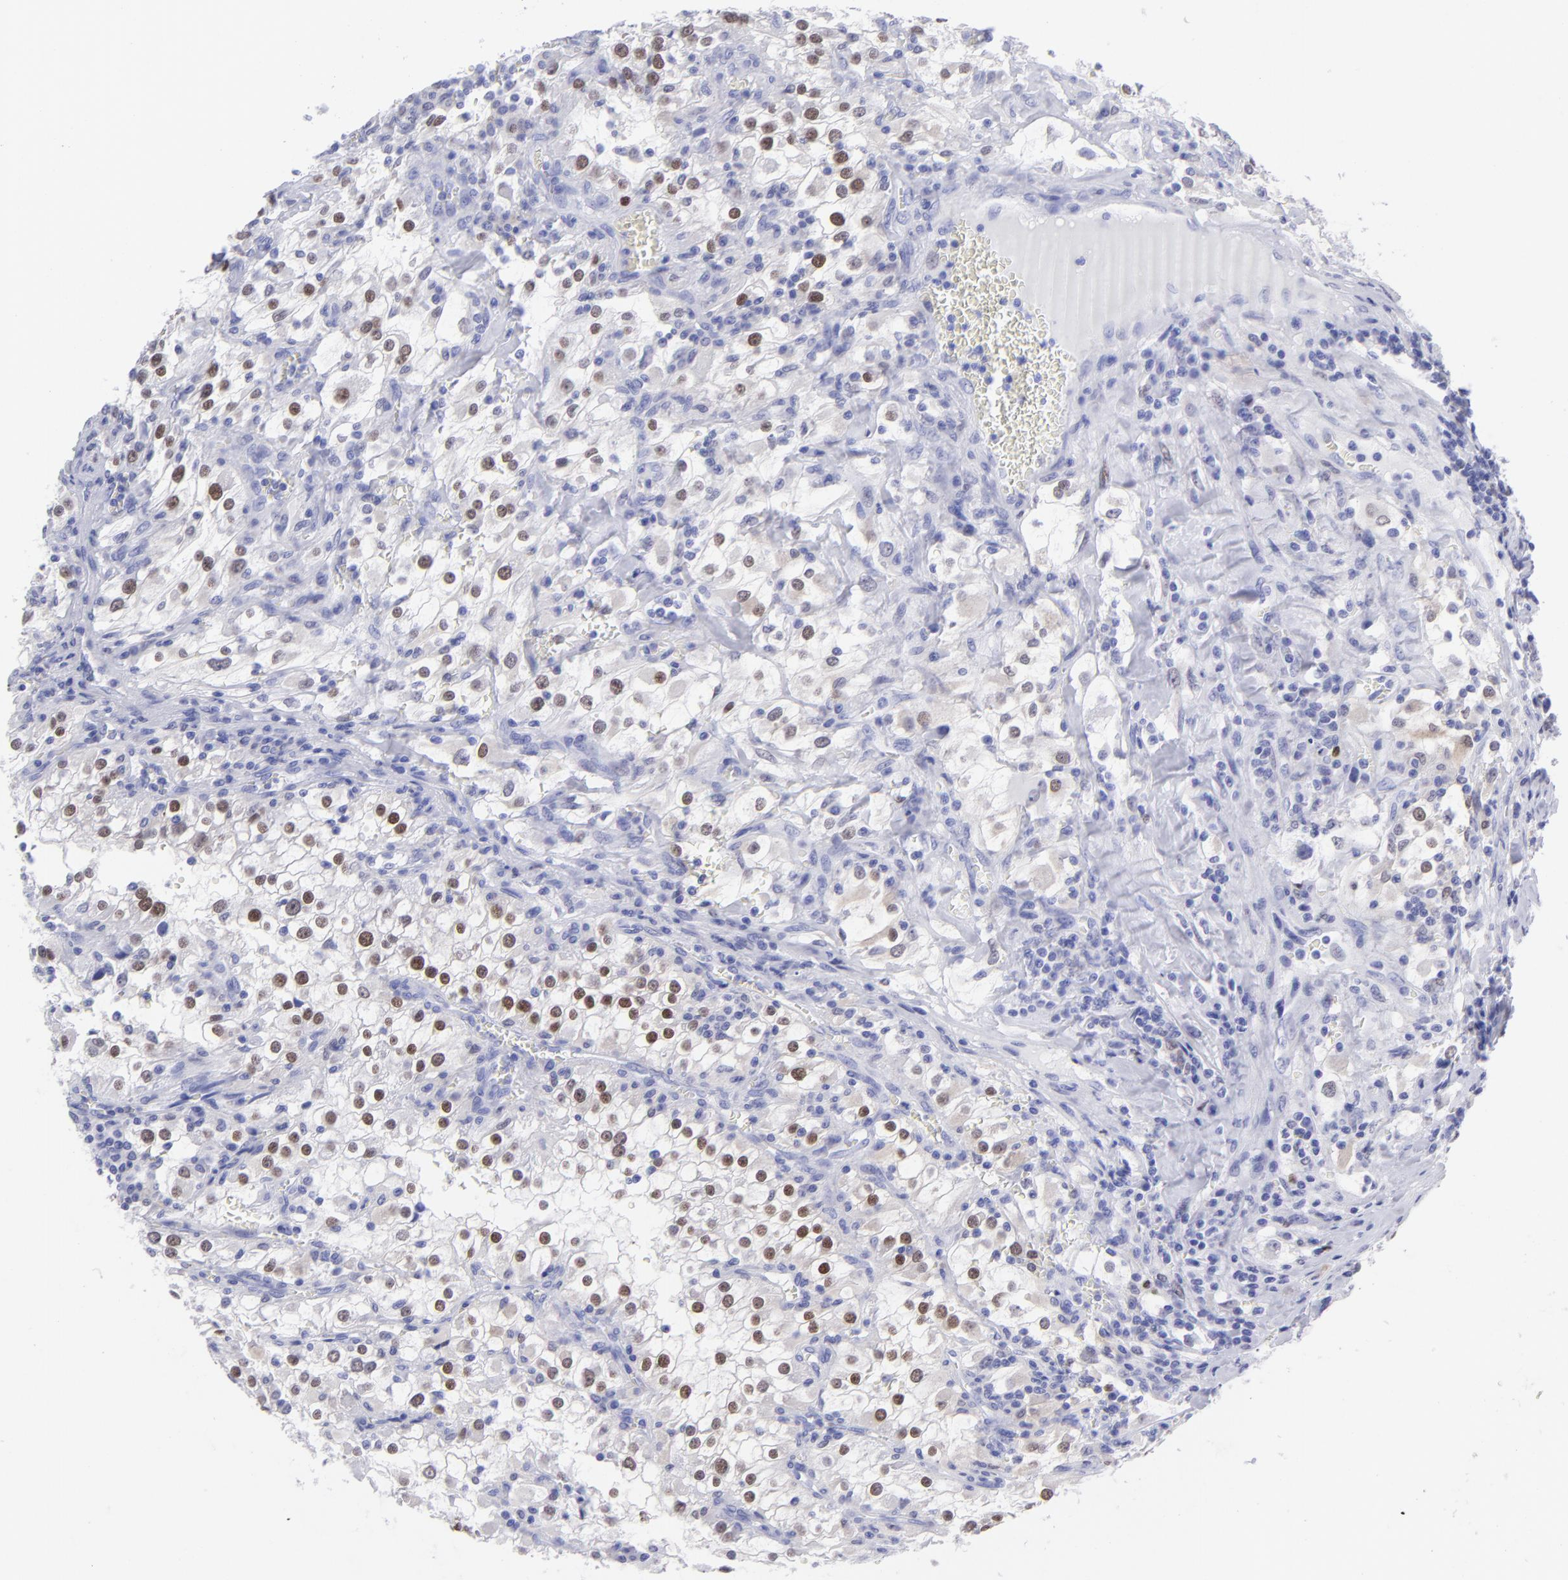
{"staining": {"intensity": "weak", "quantity": "25%-75%", "location": "nuclear"}, "tissue": "renal cancer", "cell_type": "Tumor cells", "image_type": "cancer", "snomed": [{"axis": "morphology", "description": "Adenocarcinoma, NOS"}, {"axis": "topography", "description": "Kidney"}], "caption": "The micrograph displays staining of renal adenocarcinoma, revealing weak nuclear protein staining (brown color) within tumor cells. The protein of interest is shown in brown color, while the nuclei are stained blue.", "gene": "MITF", "patient": {"sex": "female", "age": 52}}